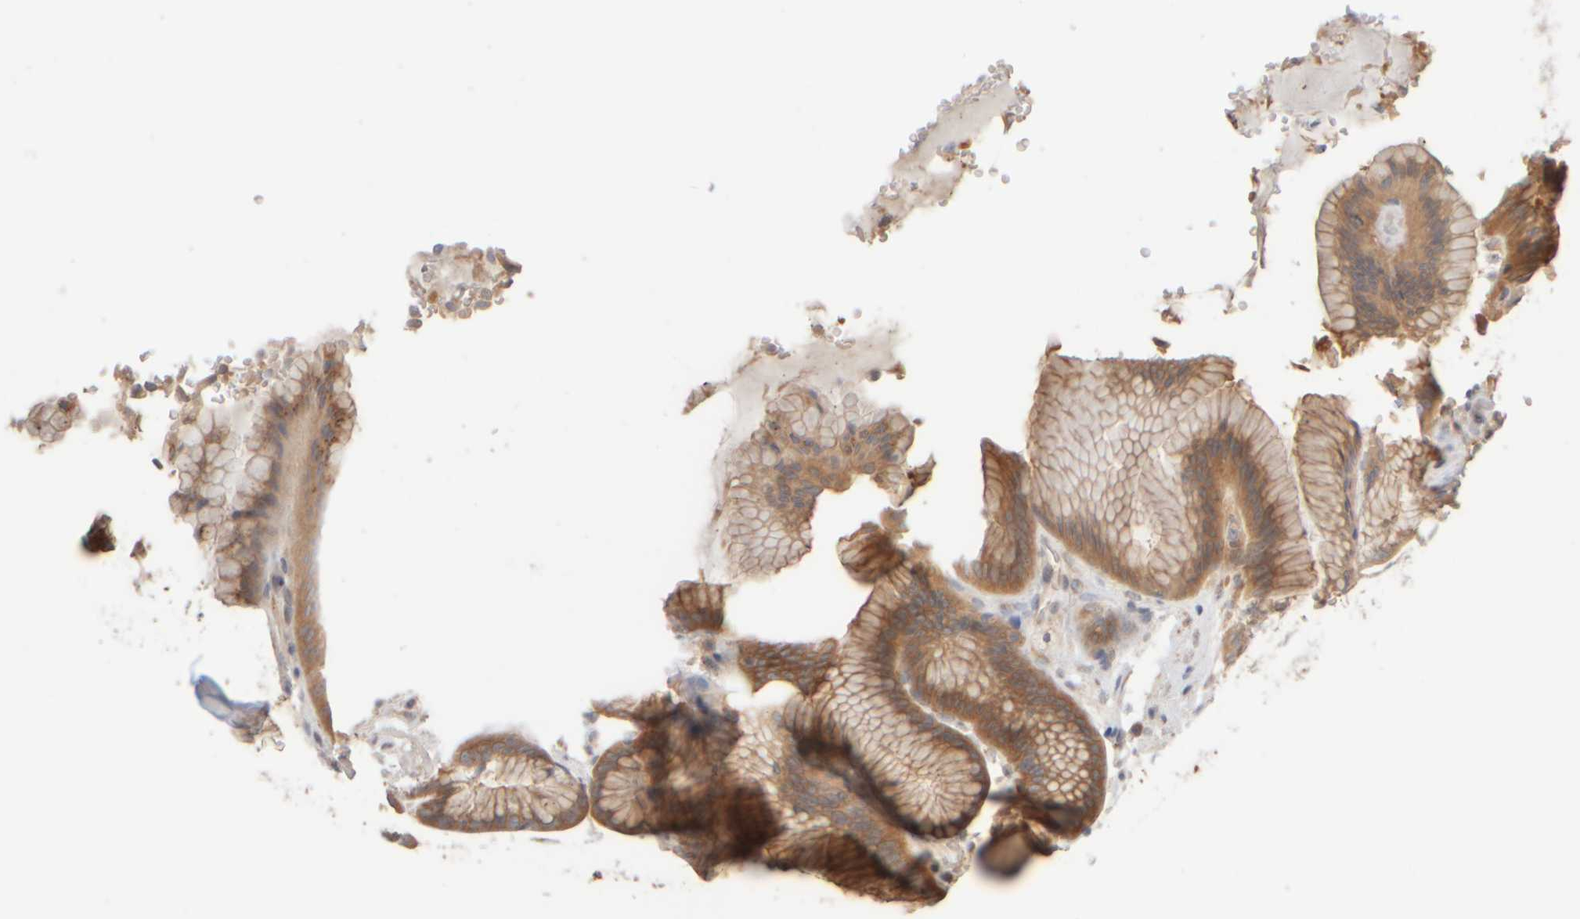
{"staining": {"intensity": "moderate", "quantity": ">75%", "location": "cytoplasmic/membranous"}, "tissue": "stomach", "cell_type": "Glandular cells", "image_type": "normal", "snomed": [{"axis": "morphology", "description": "Normal tissue, NOS"}, {"axis": "topography", "description": "Stomach"}], "caption": "Glandular cells exhibit medium levels of moderate cytoplasmic/membranous expression in about >75% of cells in normal human stomach.", "gene": "GOPC", "patient": {"sex": "male", "age": 42}}